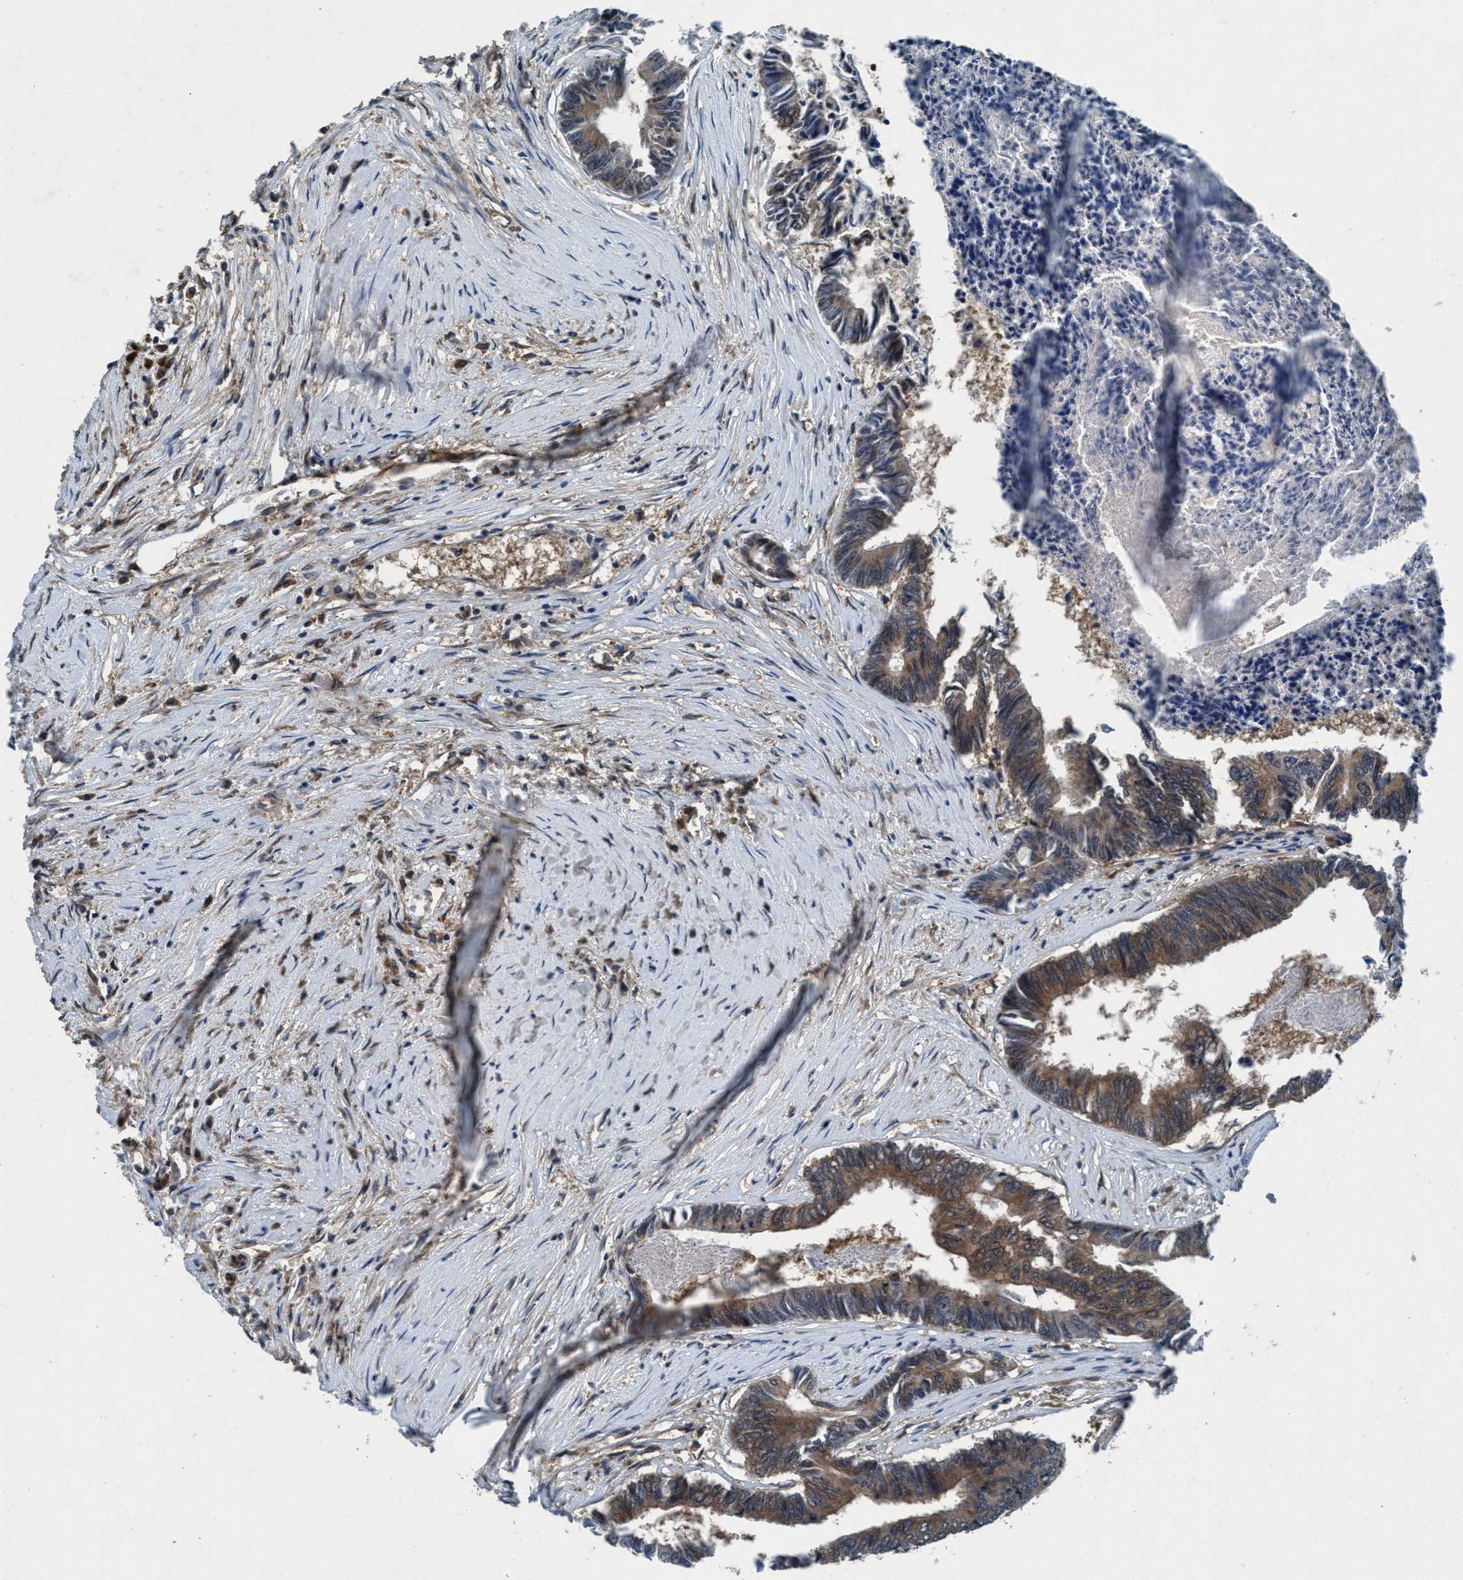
{"staining": {"intensity": "moderate", "quantity": ">75%", "location": "cytoplasmic/membranous"}, "tissue": "colorectal cancer", "cell_type": "Tumor cells", "image_type": "cancer", "snomed": [{"axis": "morphology", "description": "Adenocarcinoma, NOS"}, {"axis": "topography", "description": "Rectum"}], "caption": "Protein staining of adenocarcinoma (colorectal) tissue shows moderate cytoplasmic/membranous positivity in about >75% of tumor cells.", "gene": "AKT1S1", "patient": {"sex": "male", "age": 63}}